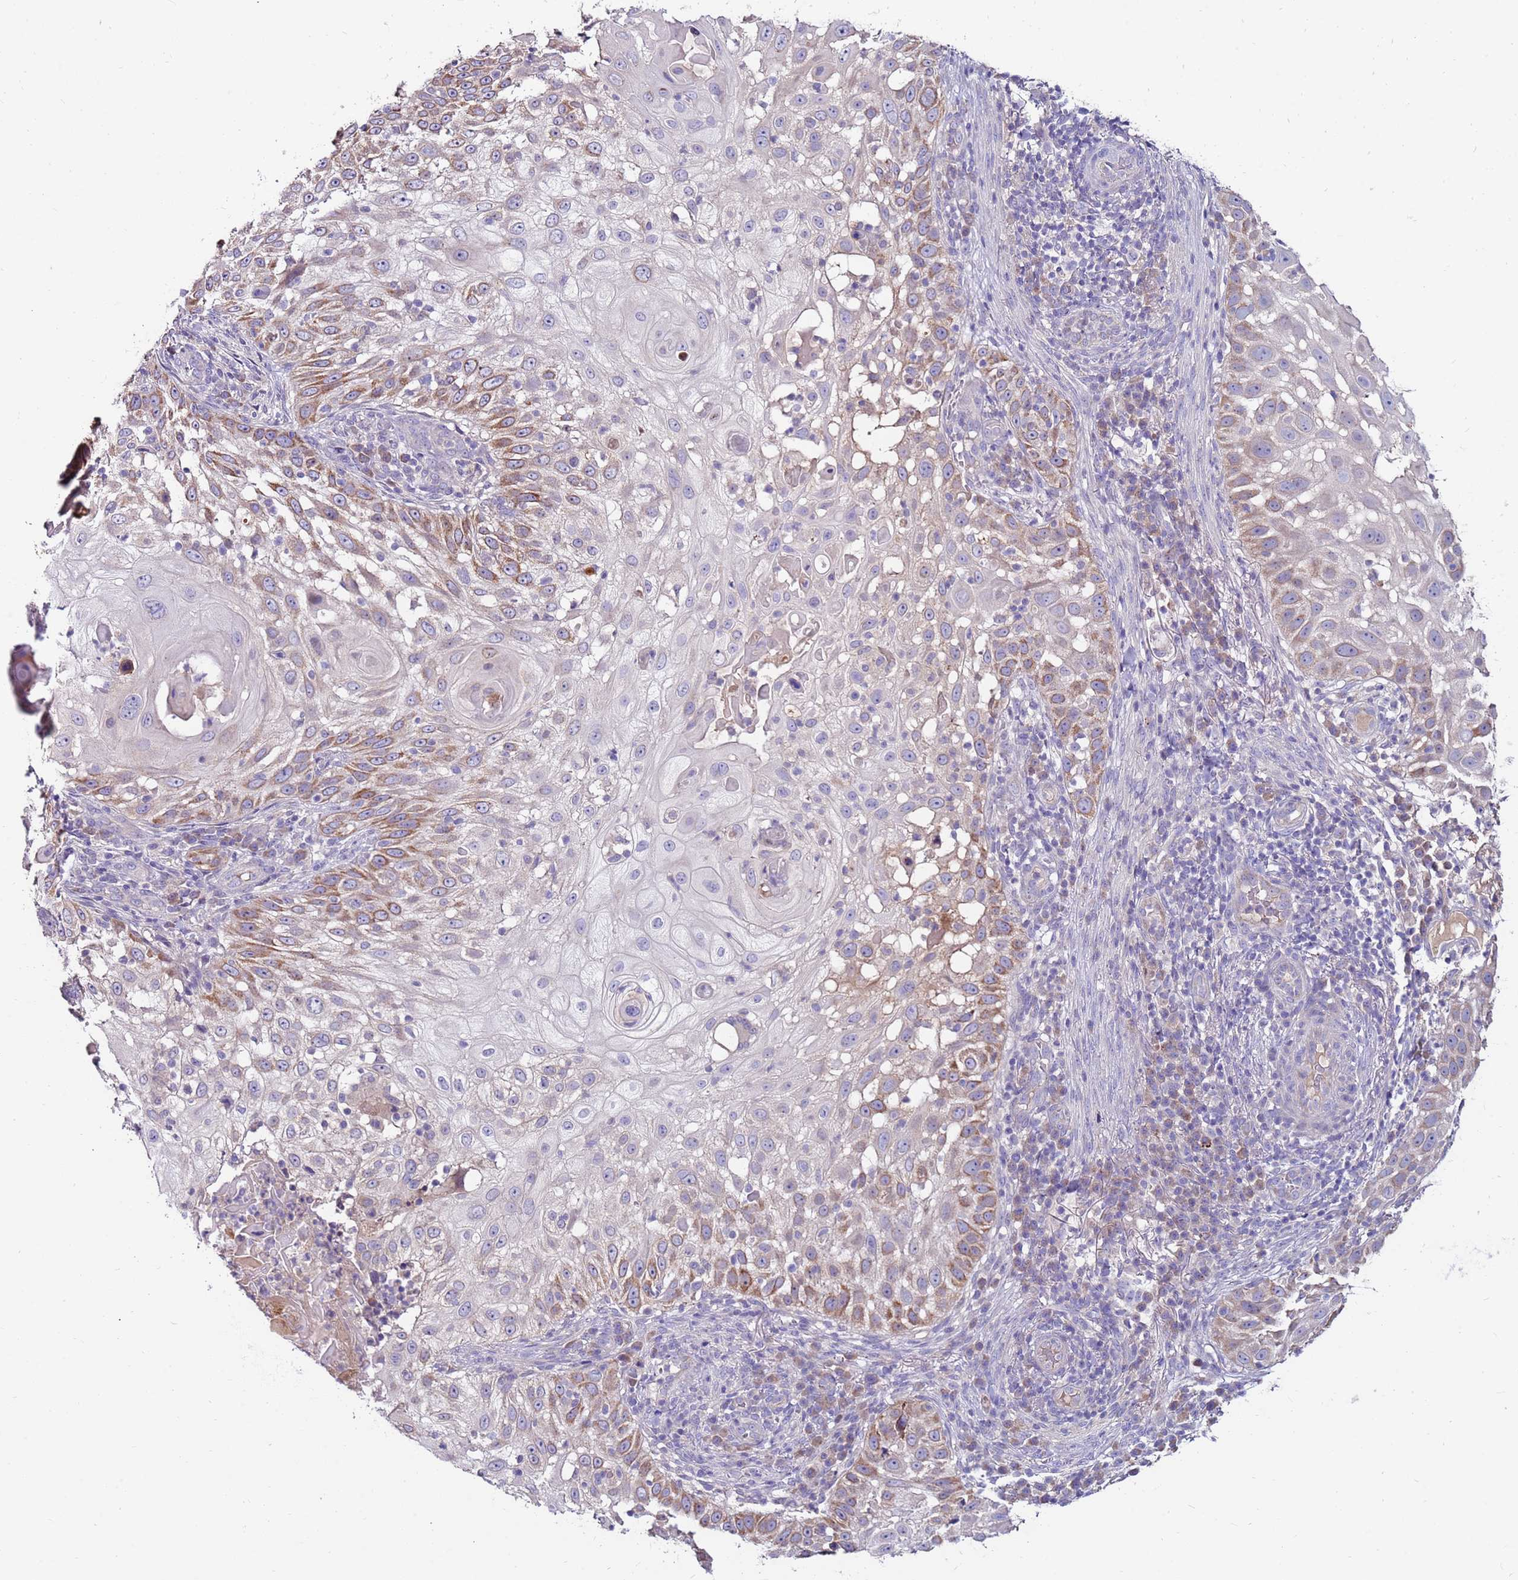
{"staining": {"intensity": "moderate", "quantity": "25%-75%", "location": "cytoplasmic/membranous"}, "tissue": "skin cancer", "cell_type": "Tumor cells", "image_type": "cancer", "snomed": [{"axis": "morphology", "description": "Squamous cell carcinoma, NOS"}, {"axis": "topography", "description": "Skin"}], "caption": "DAB (3,3'-diaminobenzidine) immunohistochemical staining of human squamous cell carcinoma (skin) reveals moderate cytoplasmic/membranous protein staining in approximately 25%-75% of tumor cells.", "gene": "SLC44A4", "patient": {"sex": "female", "age": 44}}